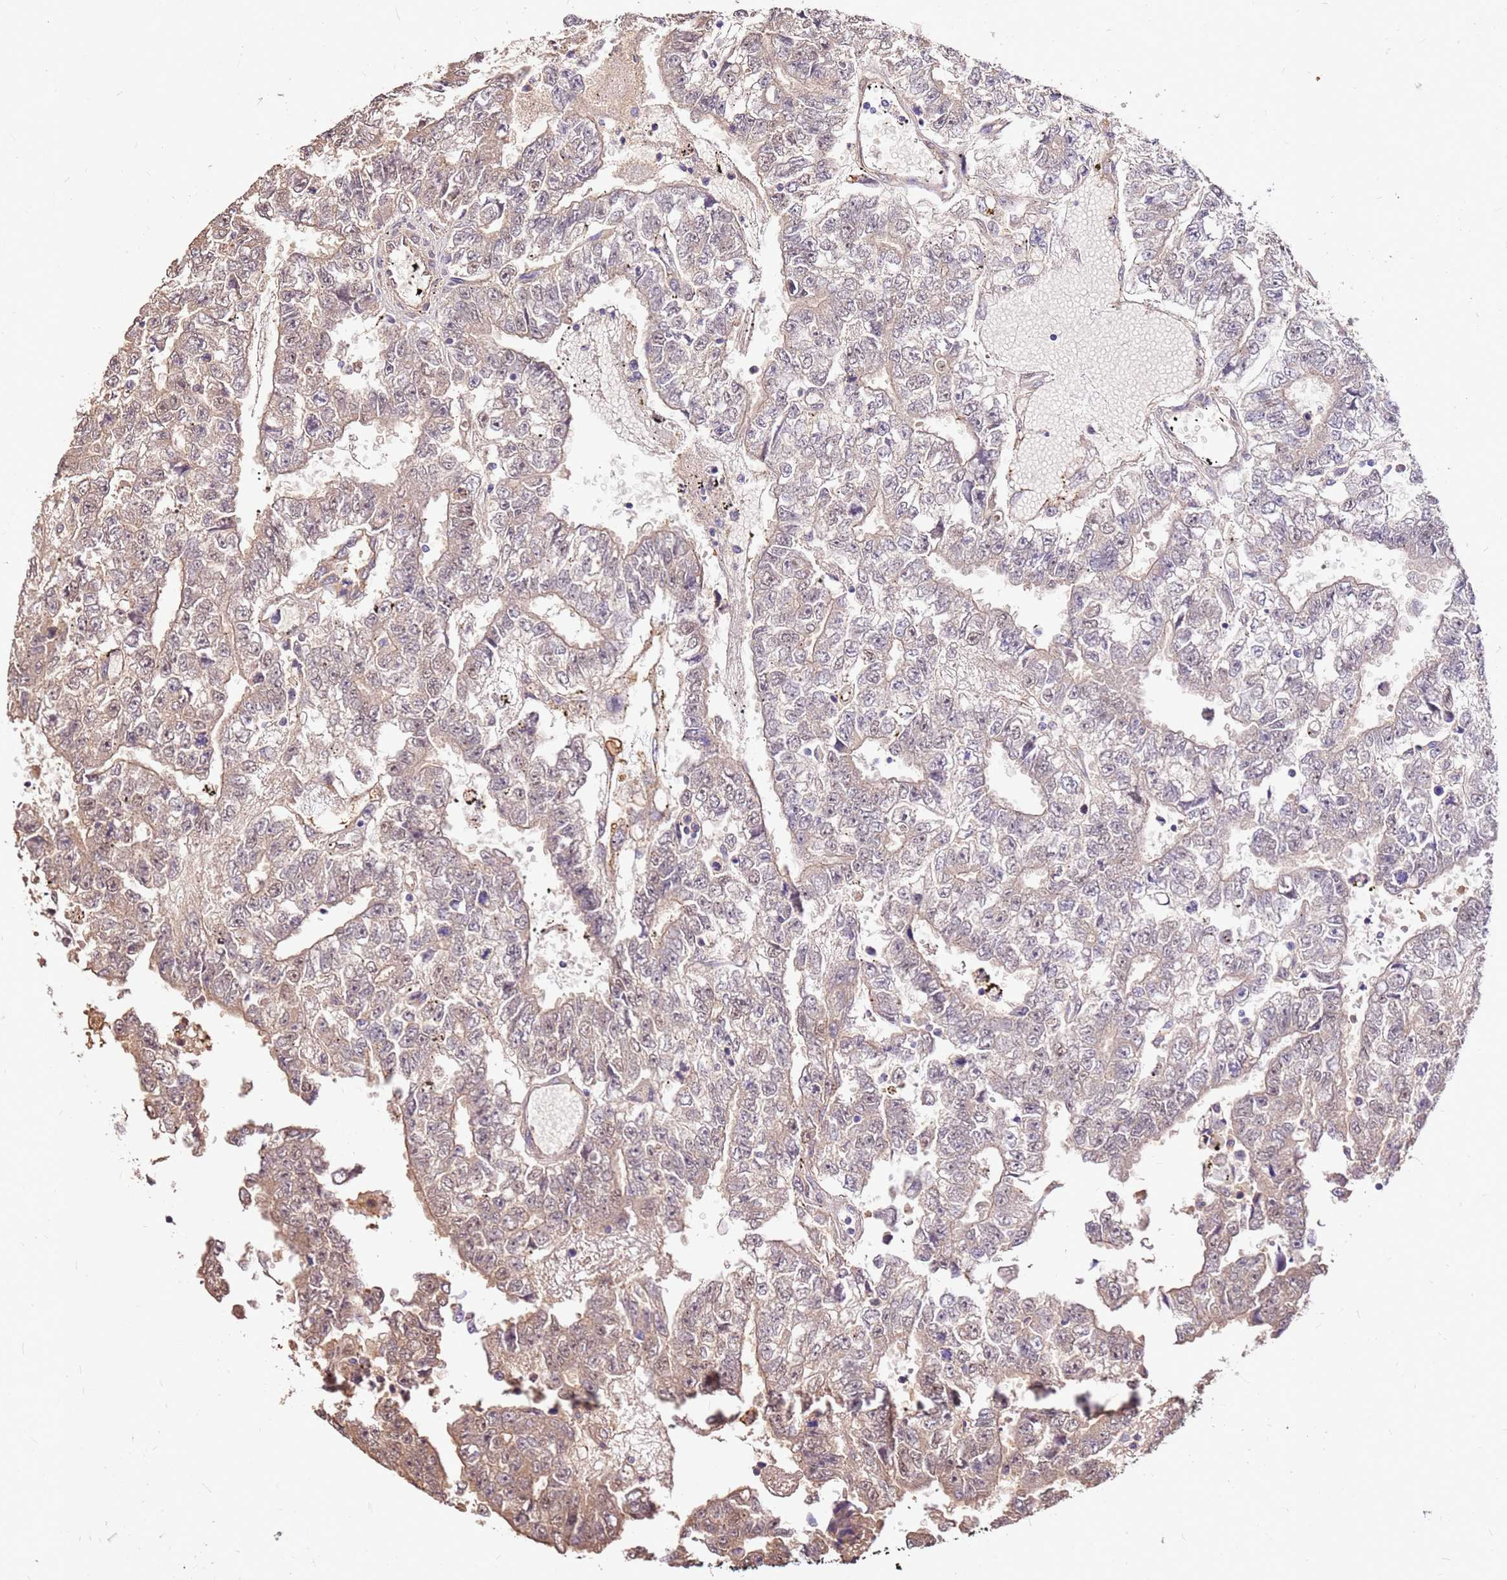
{"staining": {"intensity": "weak", "quantity": "25%-75%", "location": "cytoplasmic/membranous"}, "tissue": "testis cancer", "cell_type": "Tumor cells", "image_type": "cancer", "snomed": [{"axis": "morphology", "description": "Carcinoma, Embryonal, NOS"}, {"axis": "topography", "description": "Testis"}], "caption": "A micrograph showing weak cytoplasmic/membranous expression in approximately 25%-75% of tumor cells in testis embryonal carcinoma, as visualized by brown immunohistochemical staining.", "gene": "ALDH1A3", "patient": {"sex": "male", "age": 25}}